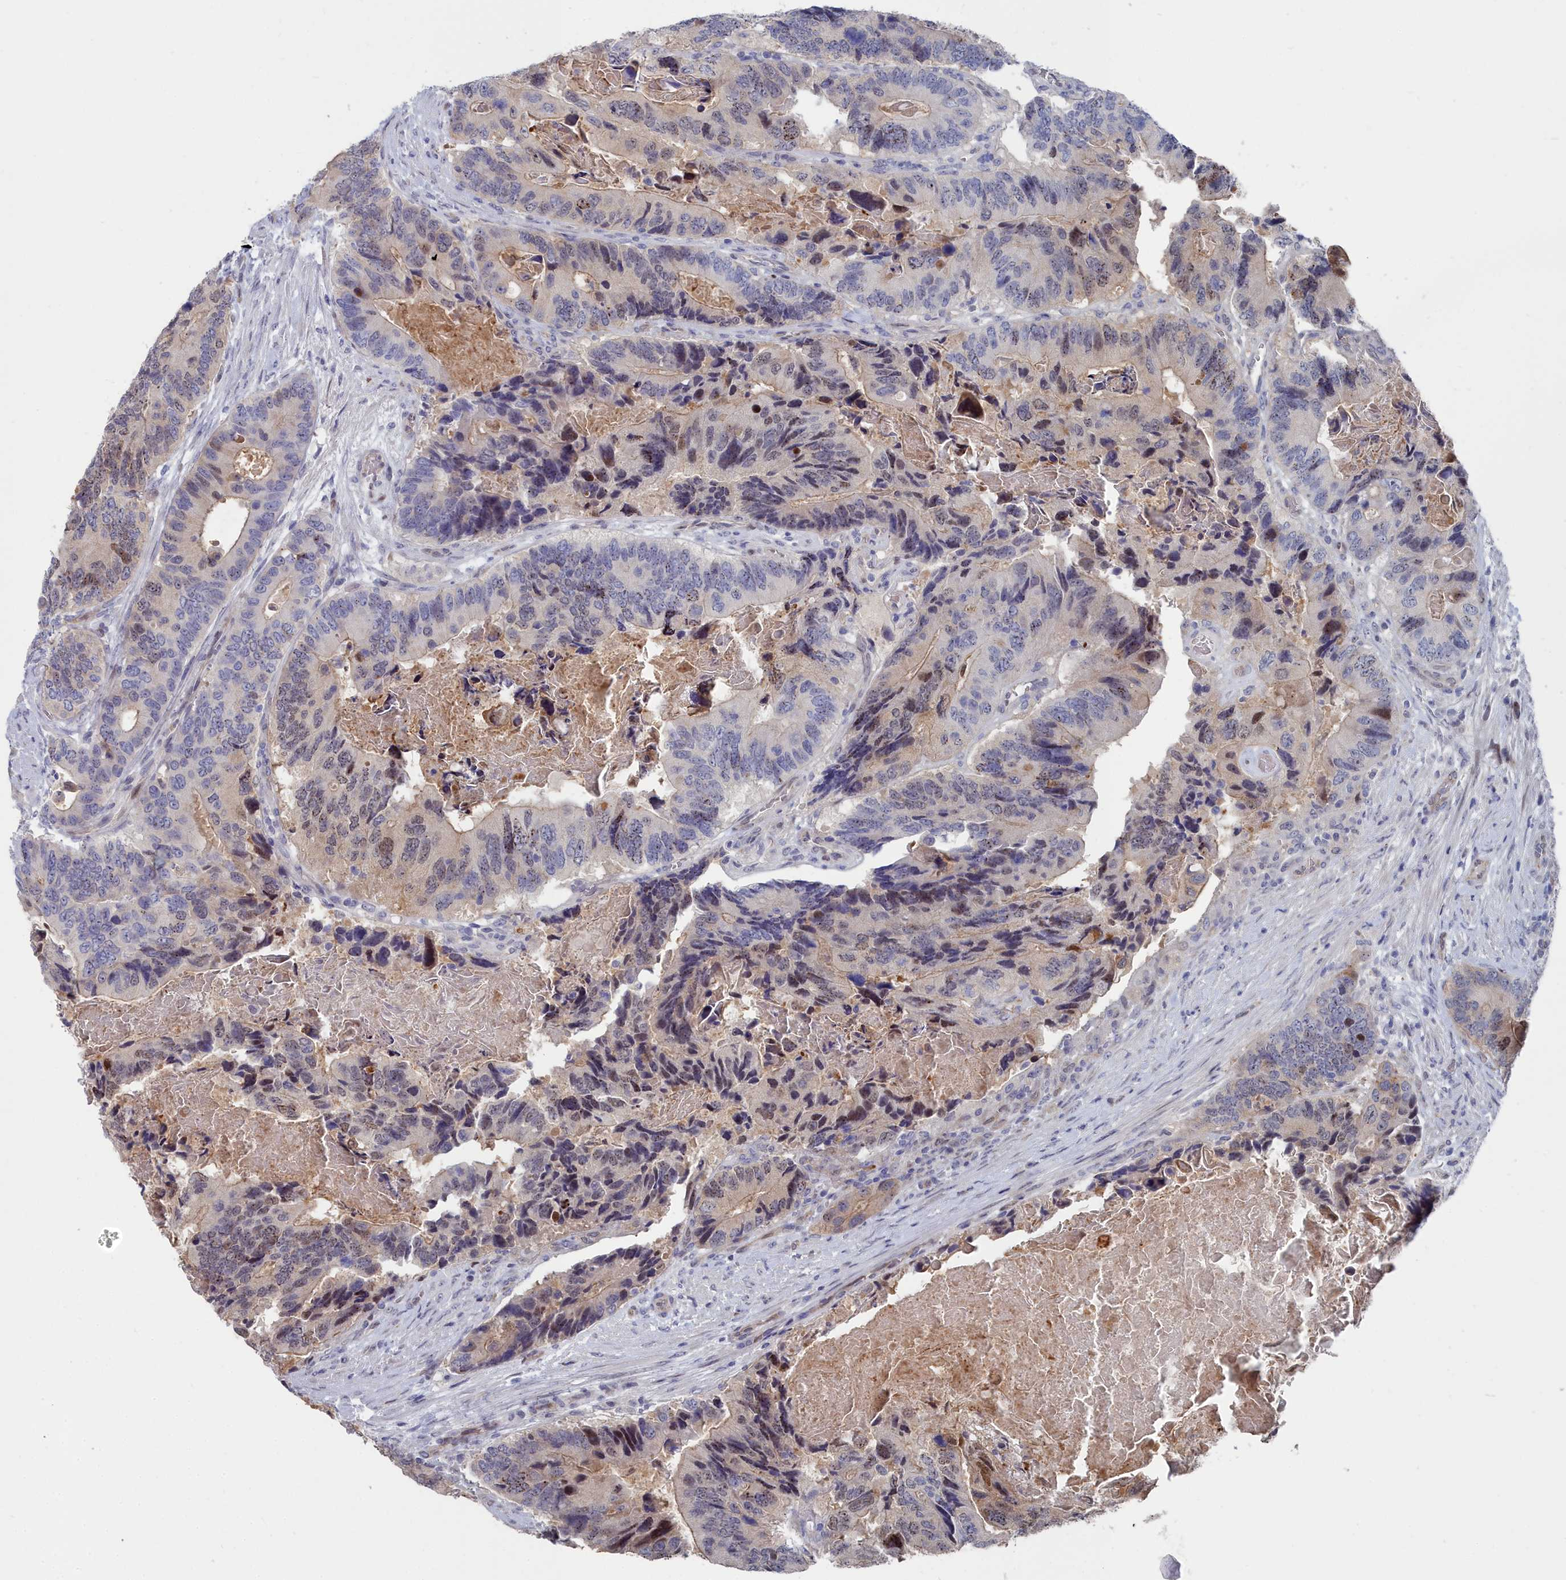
{"staining": {"intensity": "weak", "quantity": "<25%", "location": "nuclear"}, "tissue": "colorectal cancer", "cell_type": "Tumor cells", "image_type": "cancer", "snomed": [{"axis": "morphology", "description": "Adenocarcinoma, NOS"}, {"axis": "topography", "description": "Colon"}], "caption": "IHC image of human colorectal adenocarcinoma stained for a protein (brown), which reveals no expression in tumor cells.", "gene": "RPS27A", "patient": {"sex": "male", "age": 84}}